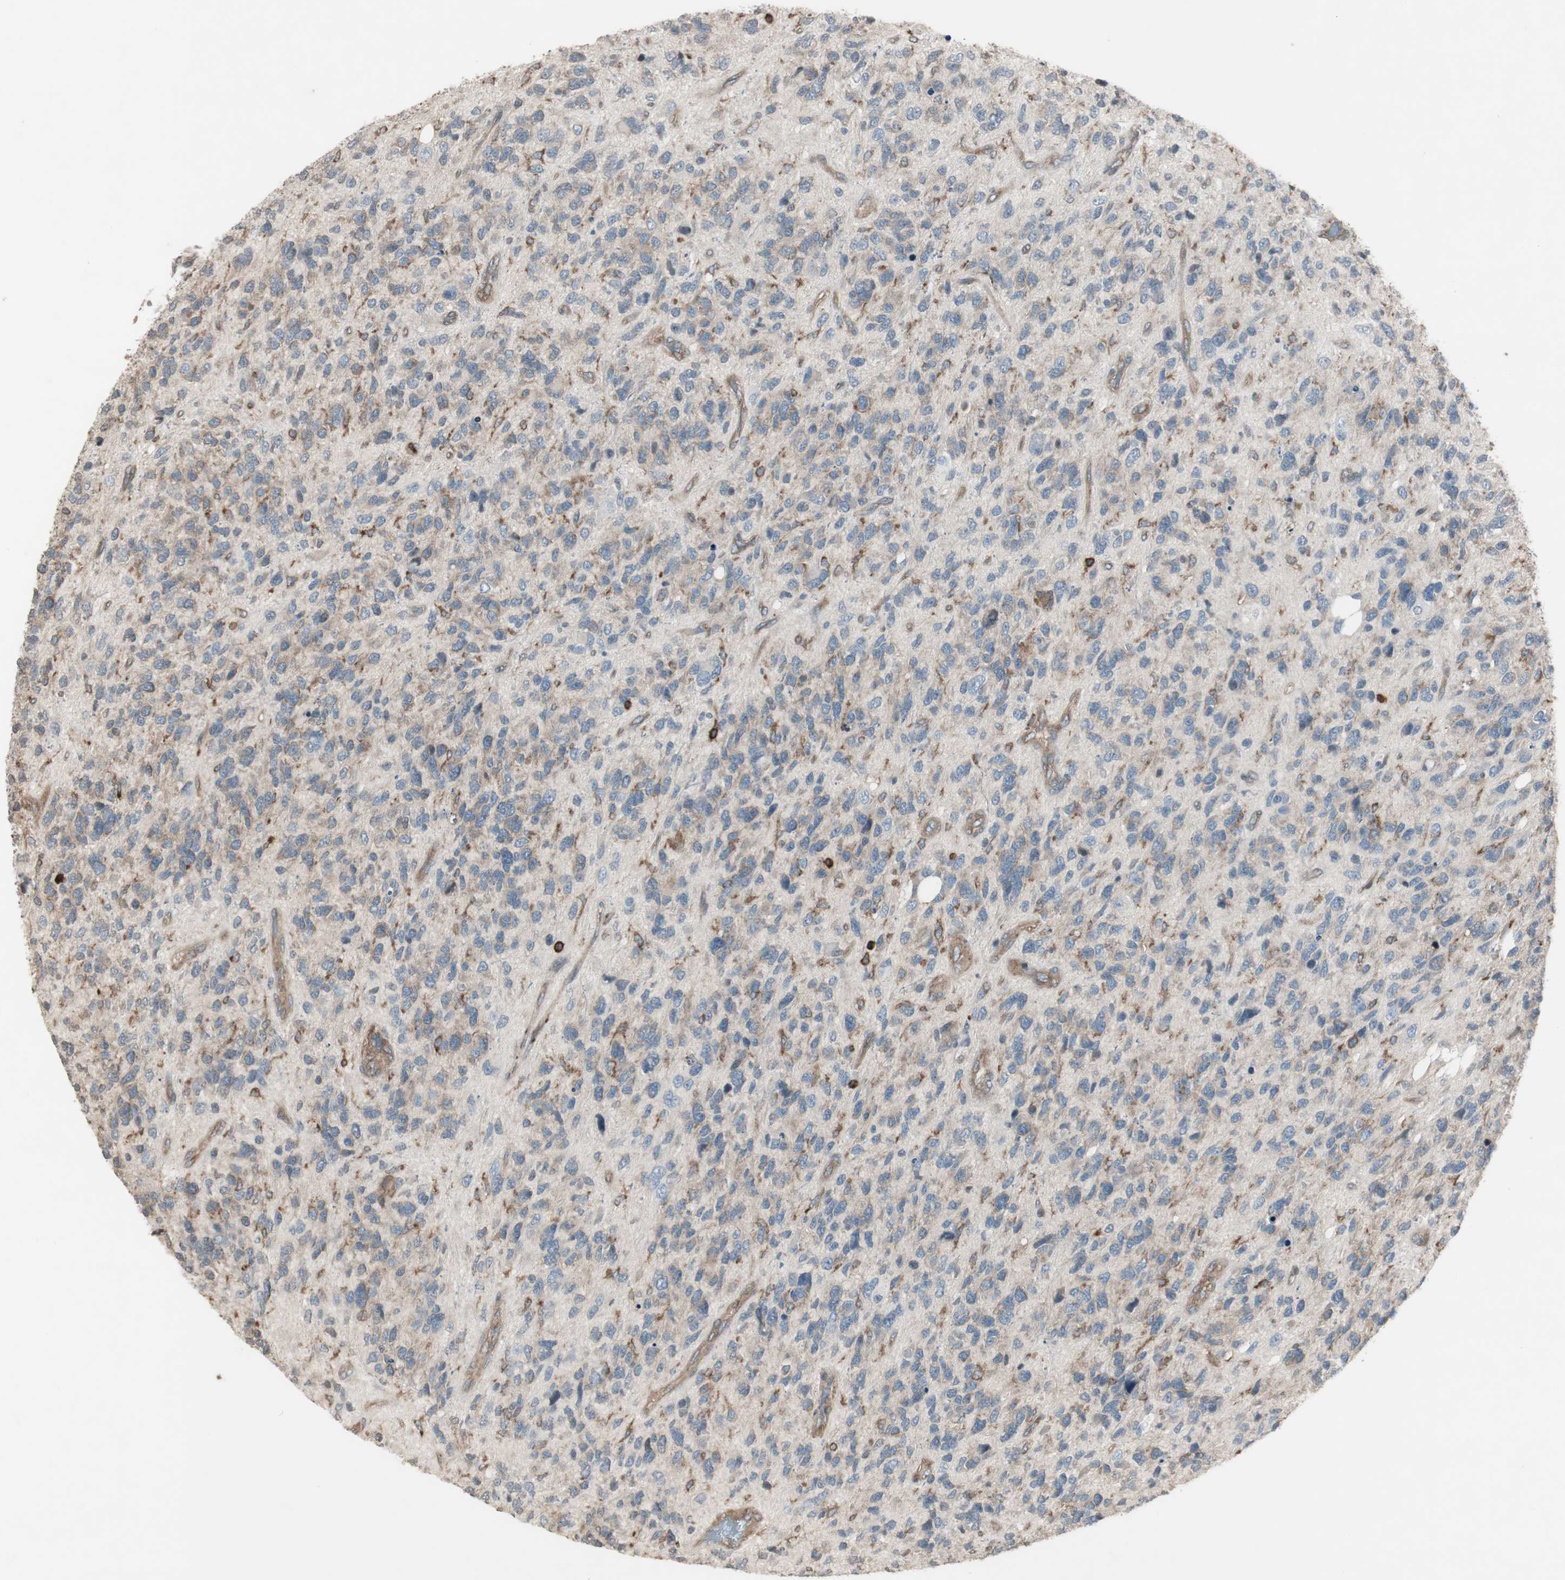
{"staining": {"intensity": "negative", "quantity": "none", "location": "none"}, "tissue": "glioma", "cell_type": "Tumor cells", "image_type": "cancer", "snomed": [{"axis": "morphology", "description": "Glioma, malignant, High grade"}, {"axis": "topography", "description": "Brain"}], "caption": "Tumor cells show no significant protein staining in glioma.", "gene": "ARHGEF1", "patient": {"sex": "female", "age": 58}}